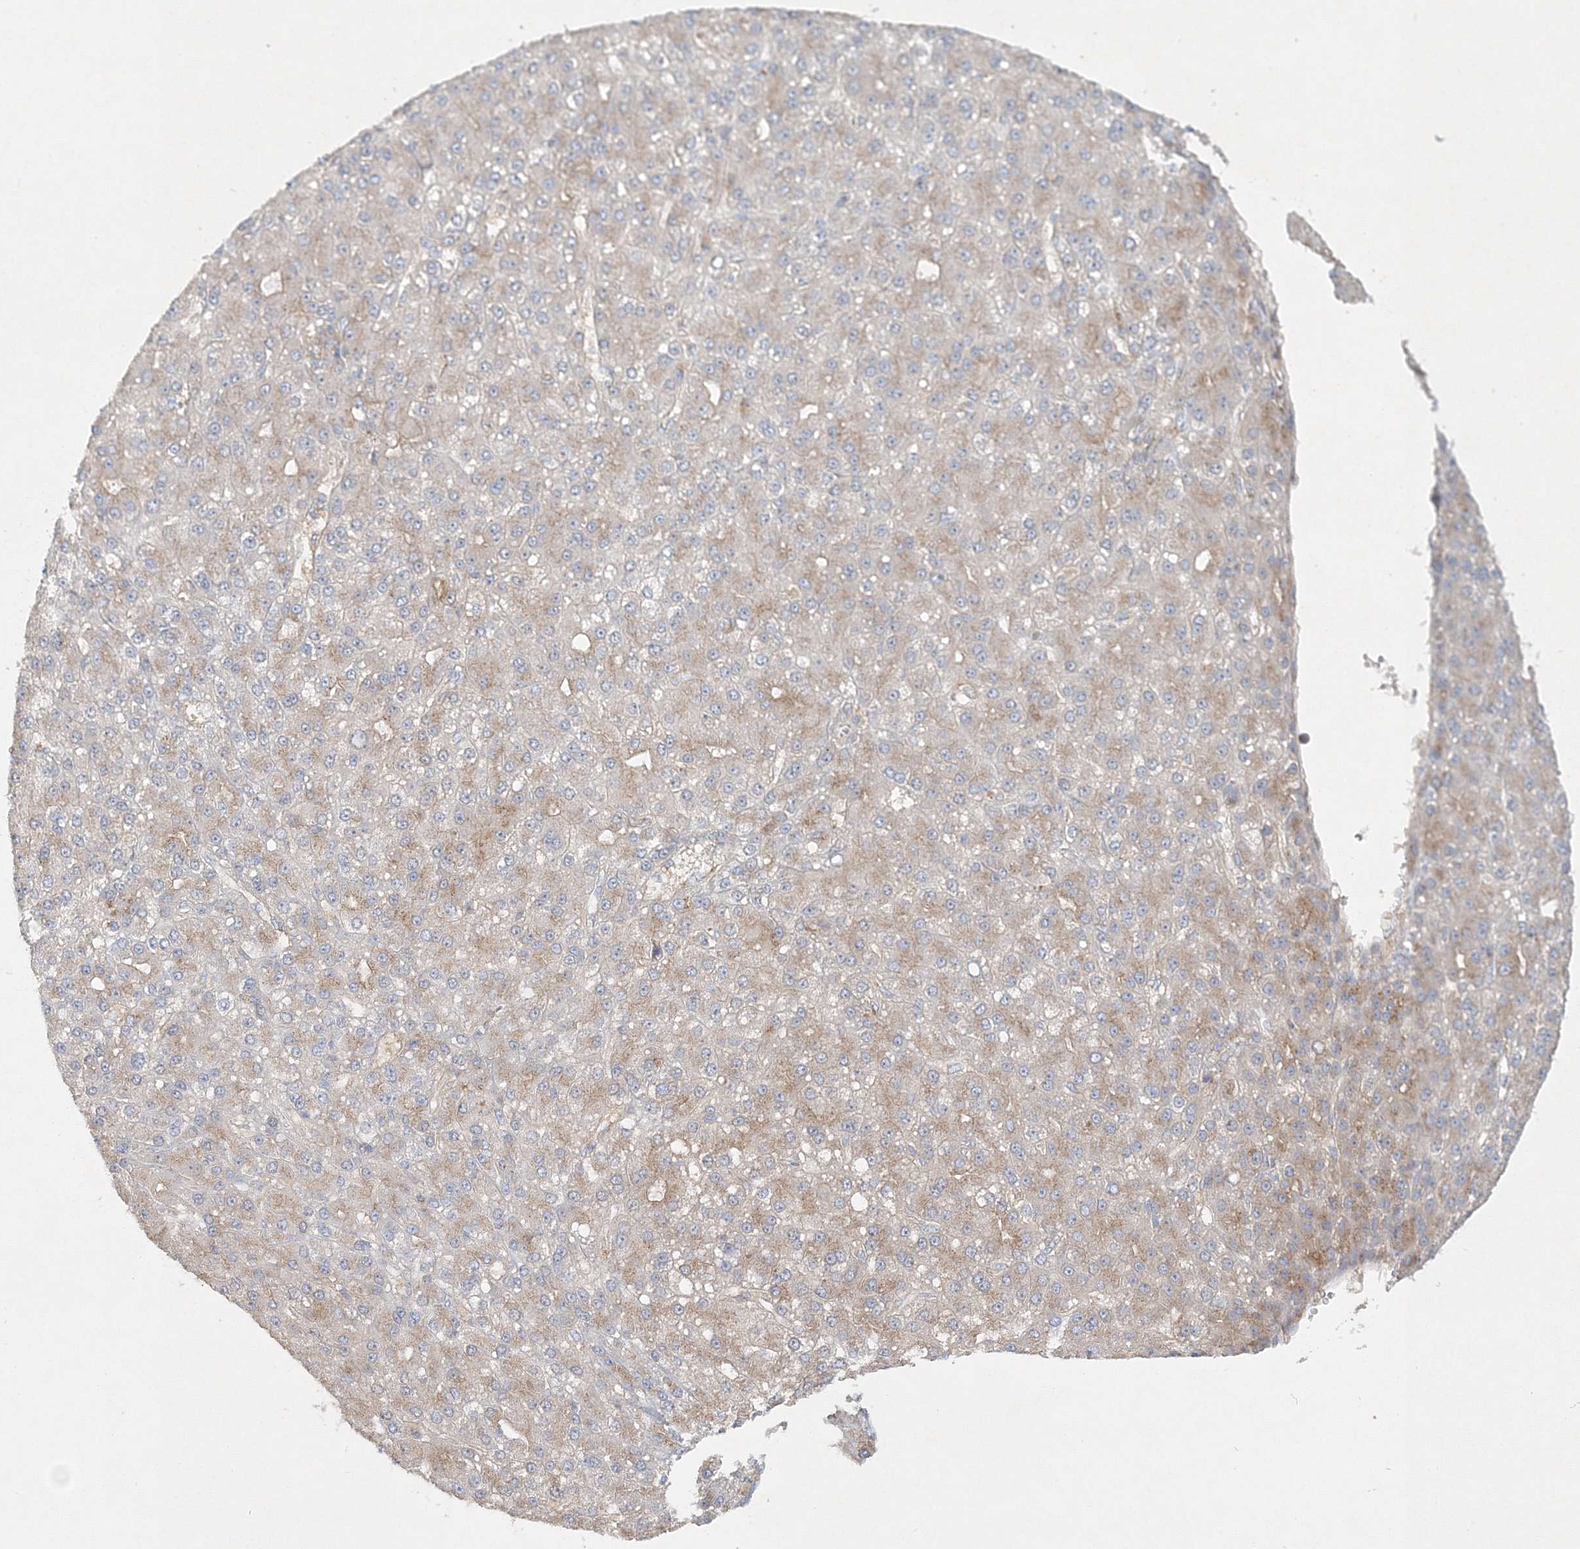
{"staining": {"intensity": "weak", "quantity": "25%-75%", "location": "cytoplasmic/membranous"}, "tissue": "liver cancer", "cell_type": "Tumor cells", "image_type": "cancer", "snomed": [{"axis": "morphology", "description": "Carcinoma, Hepatocellular, NOS"}, {"axis": "topography", "description": "Liver"}], "caption": "An immunohistochemistry (IHC) image of tumor tissue is shown. Protein staining in brown shows weak cytoplasmic/membranous positivity in liver cancer within tumor cells.", "gene": "SEC23IP", "patient": {"sex": "male", "age": 67}}